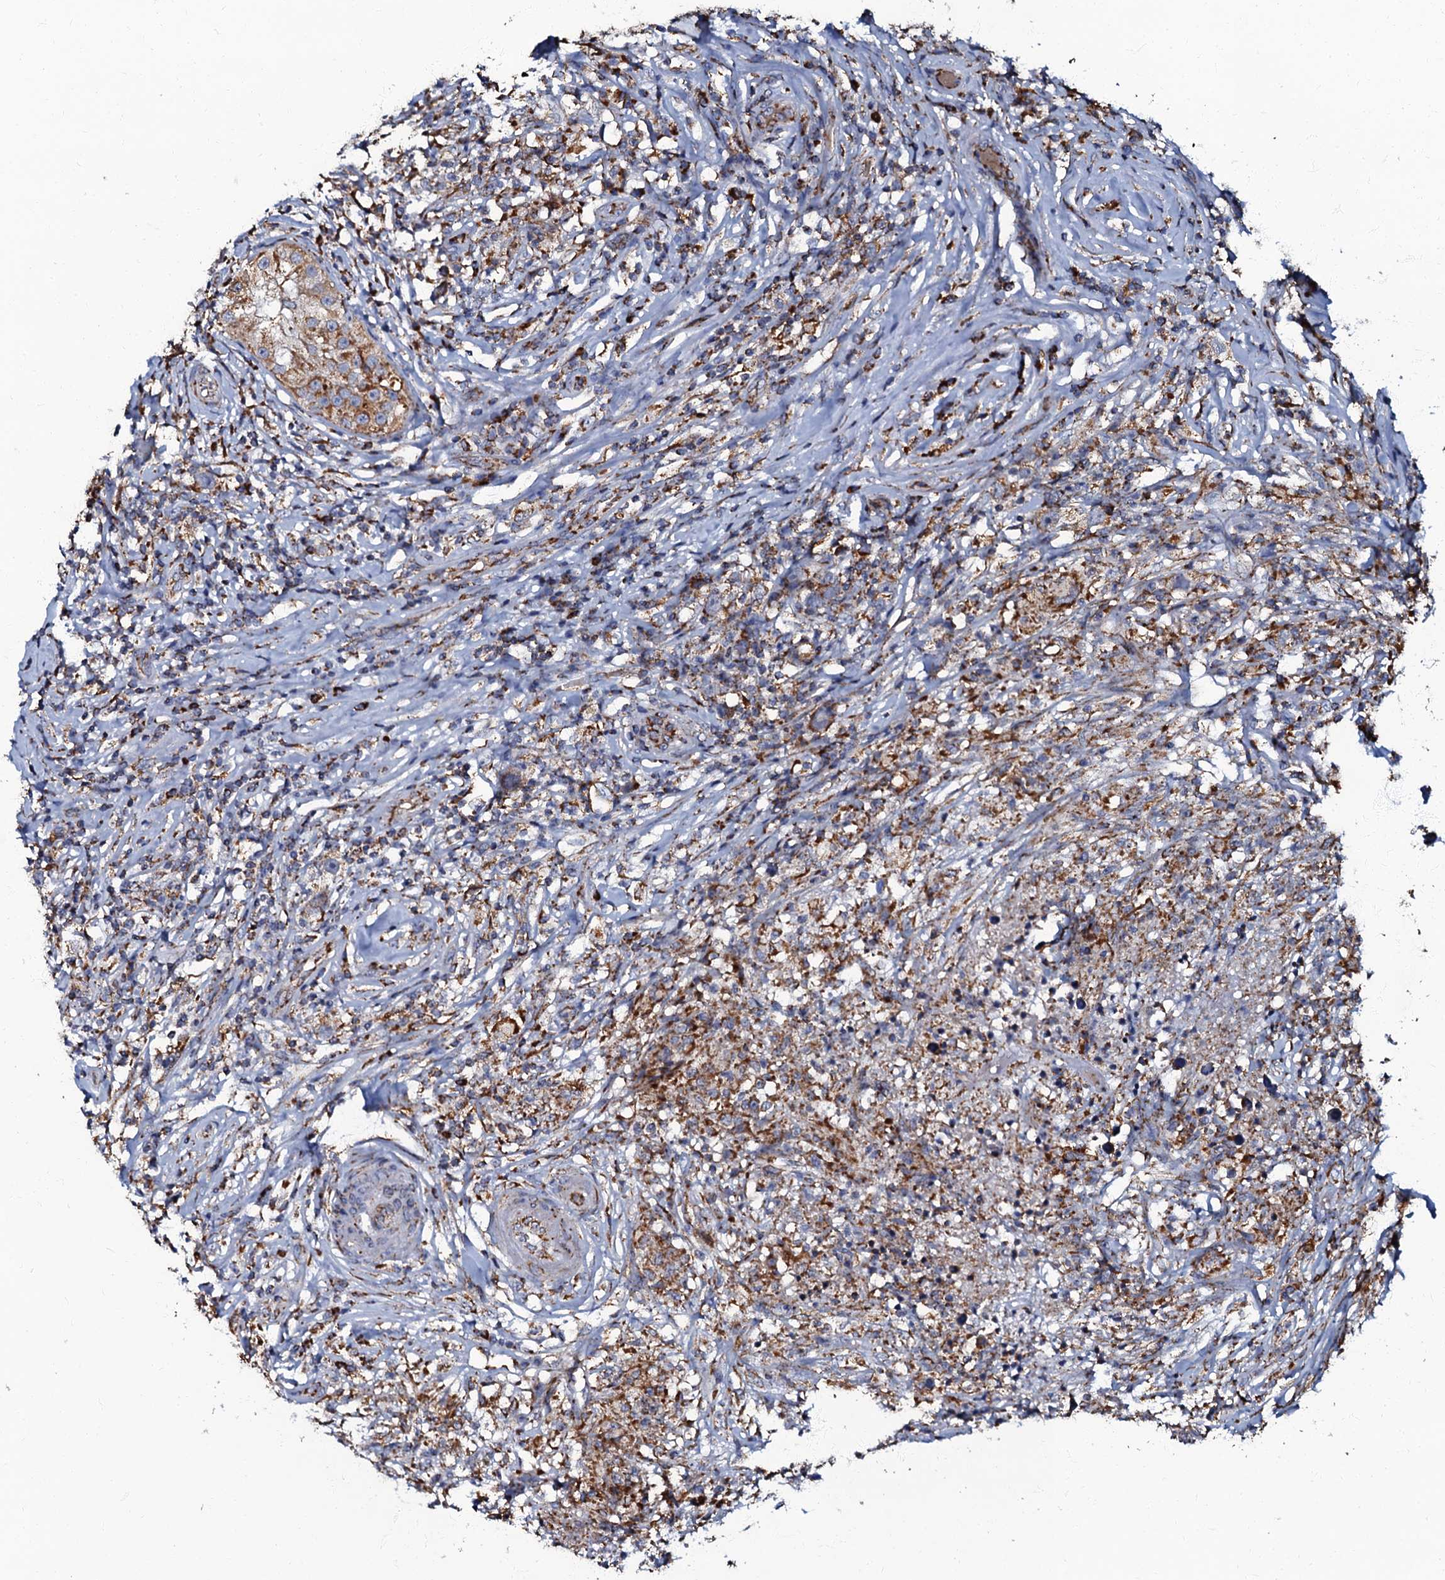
{"staining": {"intensity": "moderate", "quantity": ">75%", "location": "cytoplasmic/membranous"}, "tissue": "testis cancer", "cell_type": "Tumor cells", "image_type": "cancer", "snomed": [{"axis": "morphology", "description": "Seminoma, NOS"}, {"axis": "topography", "description": "Testis"}], "caption": "This is an image of immunohistochemistry (IHC) staining of testis cancer (seminoma), which shows moderate staining in the cytoplasmic/membranous of tumor cells.", "gene": "NDUFA12", "patient": {"sex": "male", "age": 49}}